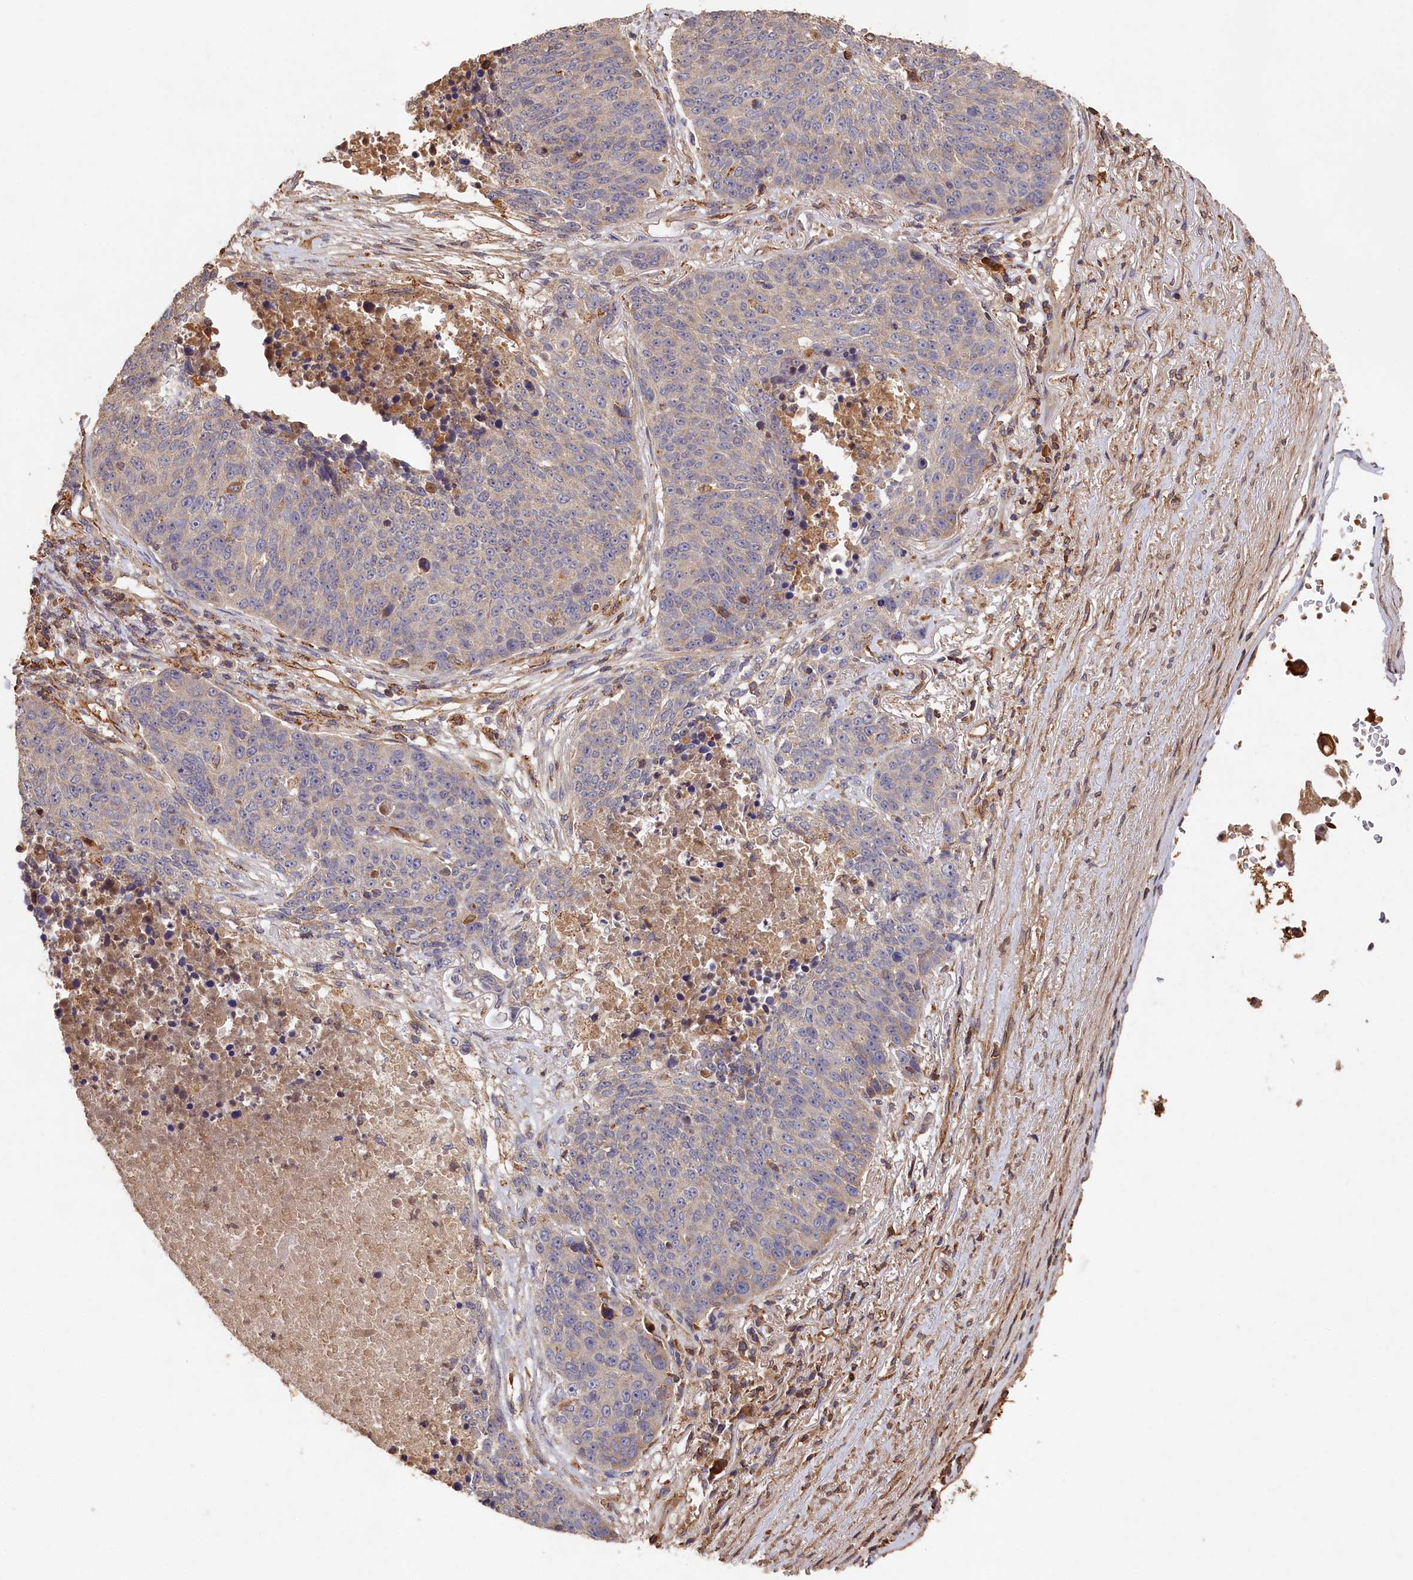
{"staining": {"intensity": "negative", "quantity": "none", "location": "none"}, "tissue": "lung cancer", "cell_type": "Tumor cells", "image_type": "cancer", "snomed": [{"axis": "morphology", "description": "Normal tissue, NOS"}, {"axis": "morphology", "description": "Squamous cell carcinoma, NOS"}, {"axis": "topography", "description": "Lymph node"}, {"axis": "topography", "description": "Lung"}], "caption": "Protein analysis of lung squamous cell carcinoma shows no significant staining in tumor cells.", "gene": "DHRS11", "patient": {"sex": "male", "age": 66}}